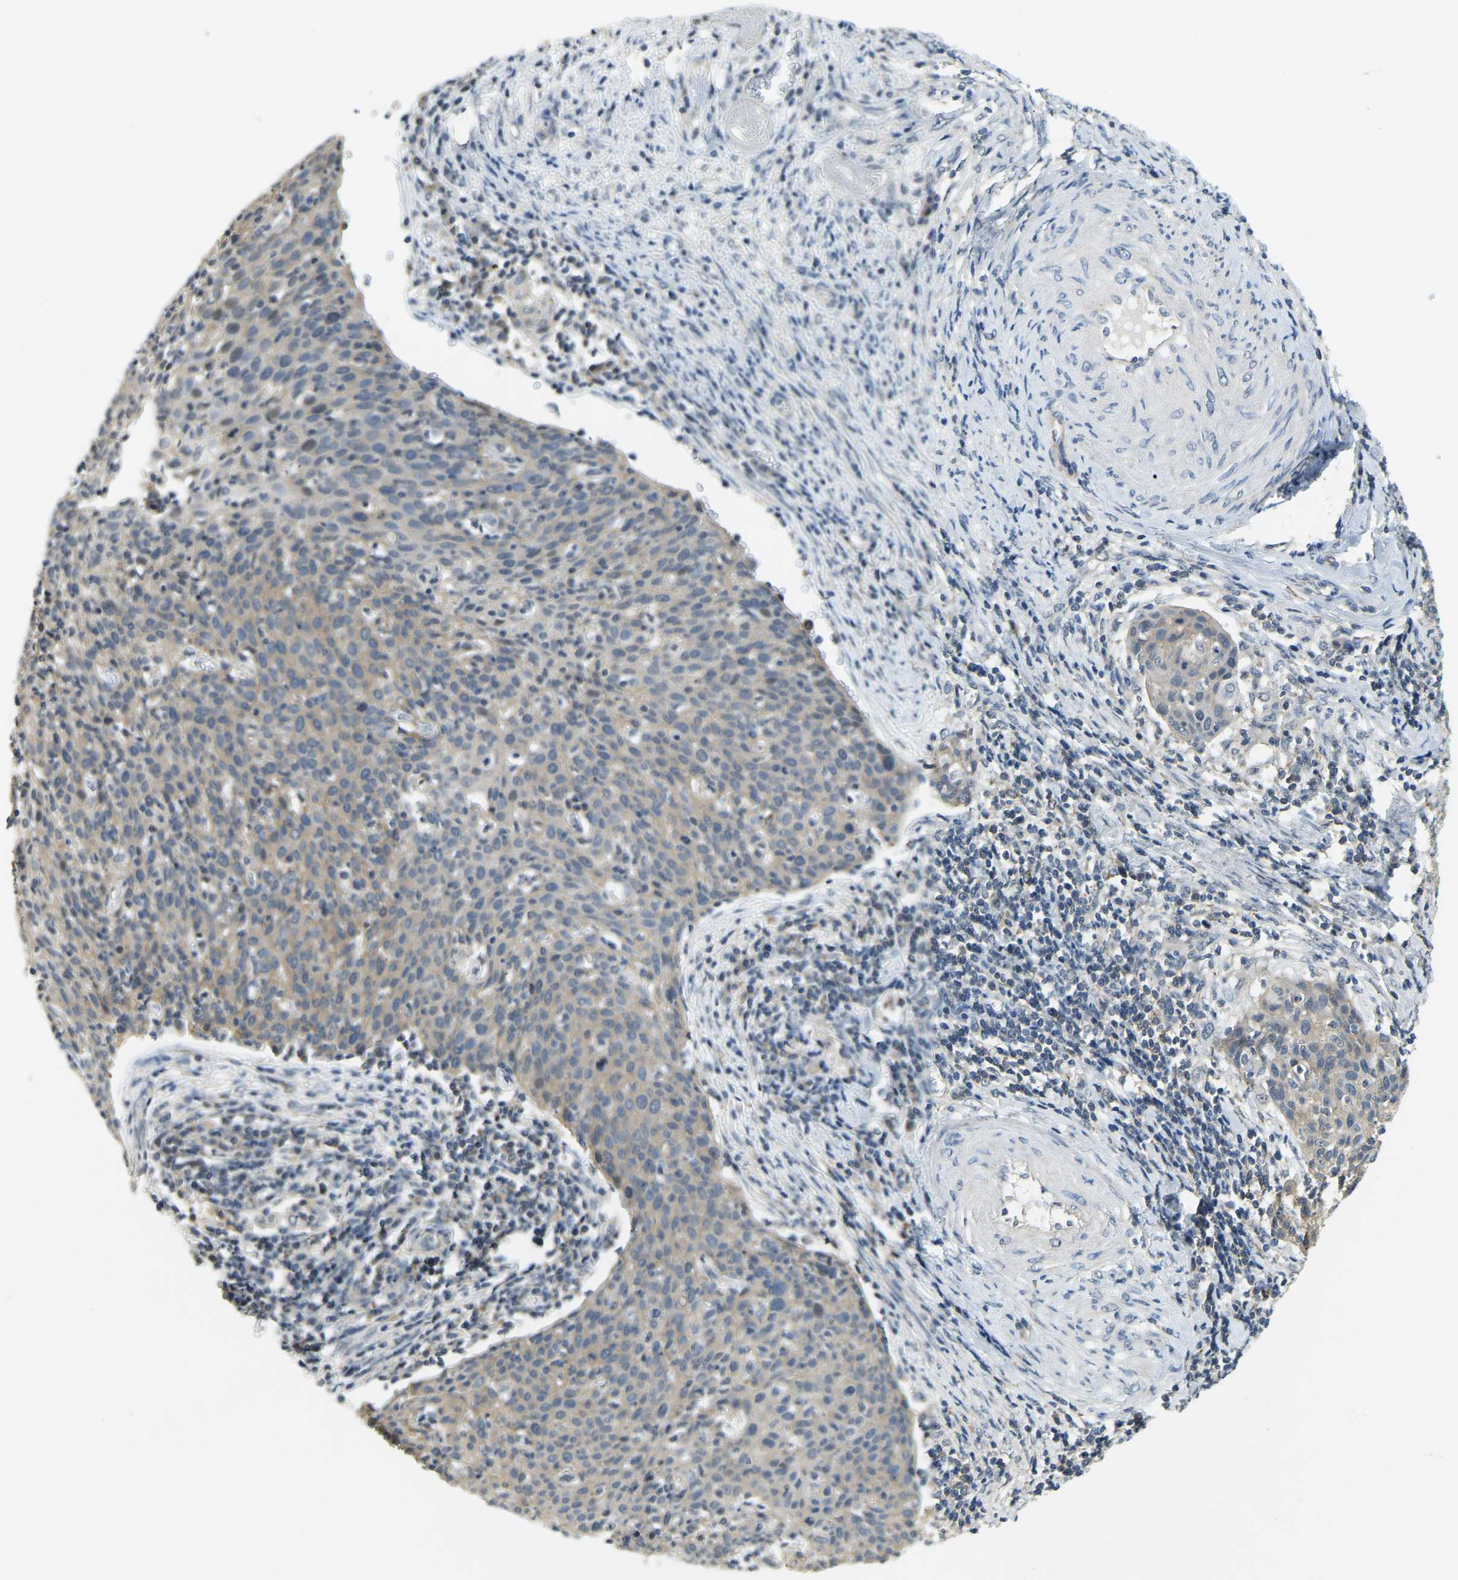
{"staining": {"intensity": "weak", "quantity": "25%-75%", "location": "cytoplasmic/membranous"}, "tissue": "cervical cancer", "cell_type": "Tumor cells", "image_type": "cancer", "snomed": [{"axis": "morphology", "description": "Squamous cell carcinoma, NOS"}, {"axis": "topography", "description": "Cervix"}], "caption": "Immunohistochemistry (IHC) histopathology image of neoplastic tissue: human cervical squamous cell carcinoma stained using immunohistochemistry (IHC) demonstrates low levels of weak protein expression localized specifically in the cytoplasmic/membranous of tumor cells, appearing as a cytoplasmic/membranous brown color.", "gene": "AHNAK", "patient": {"sex": "female", "age": 38}}